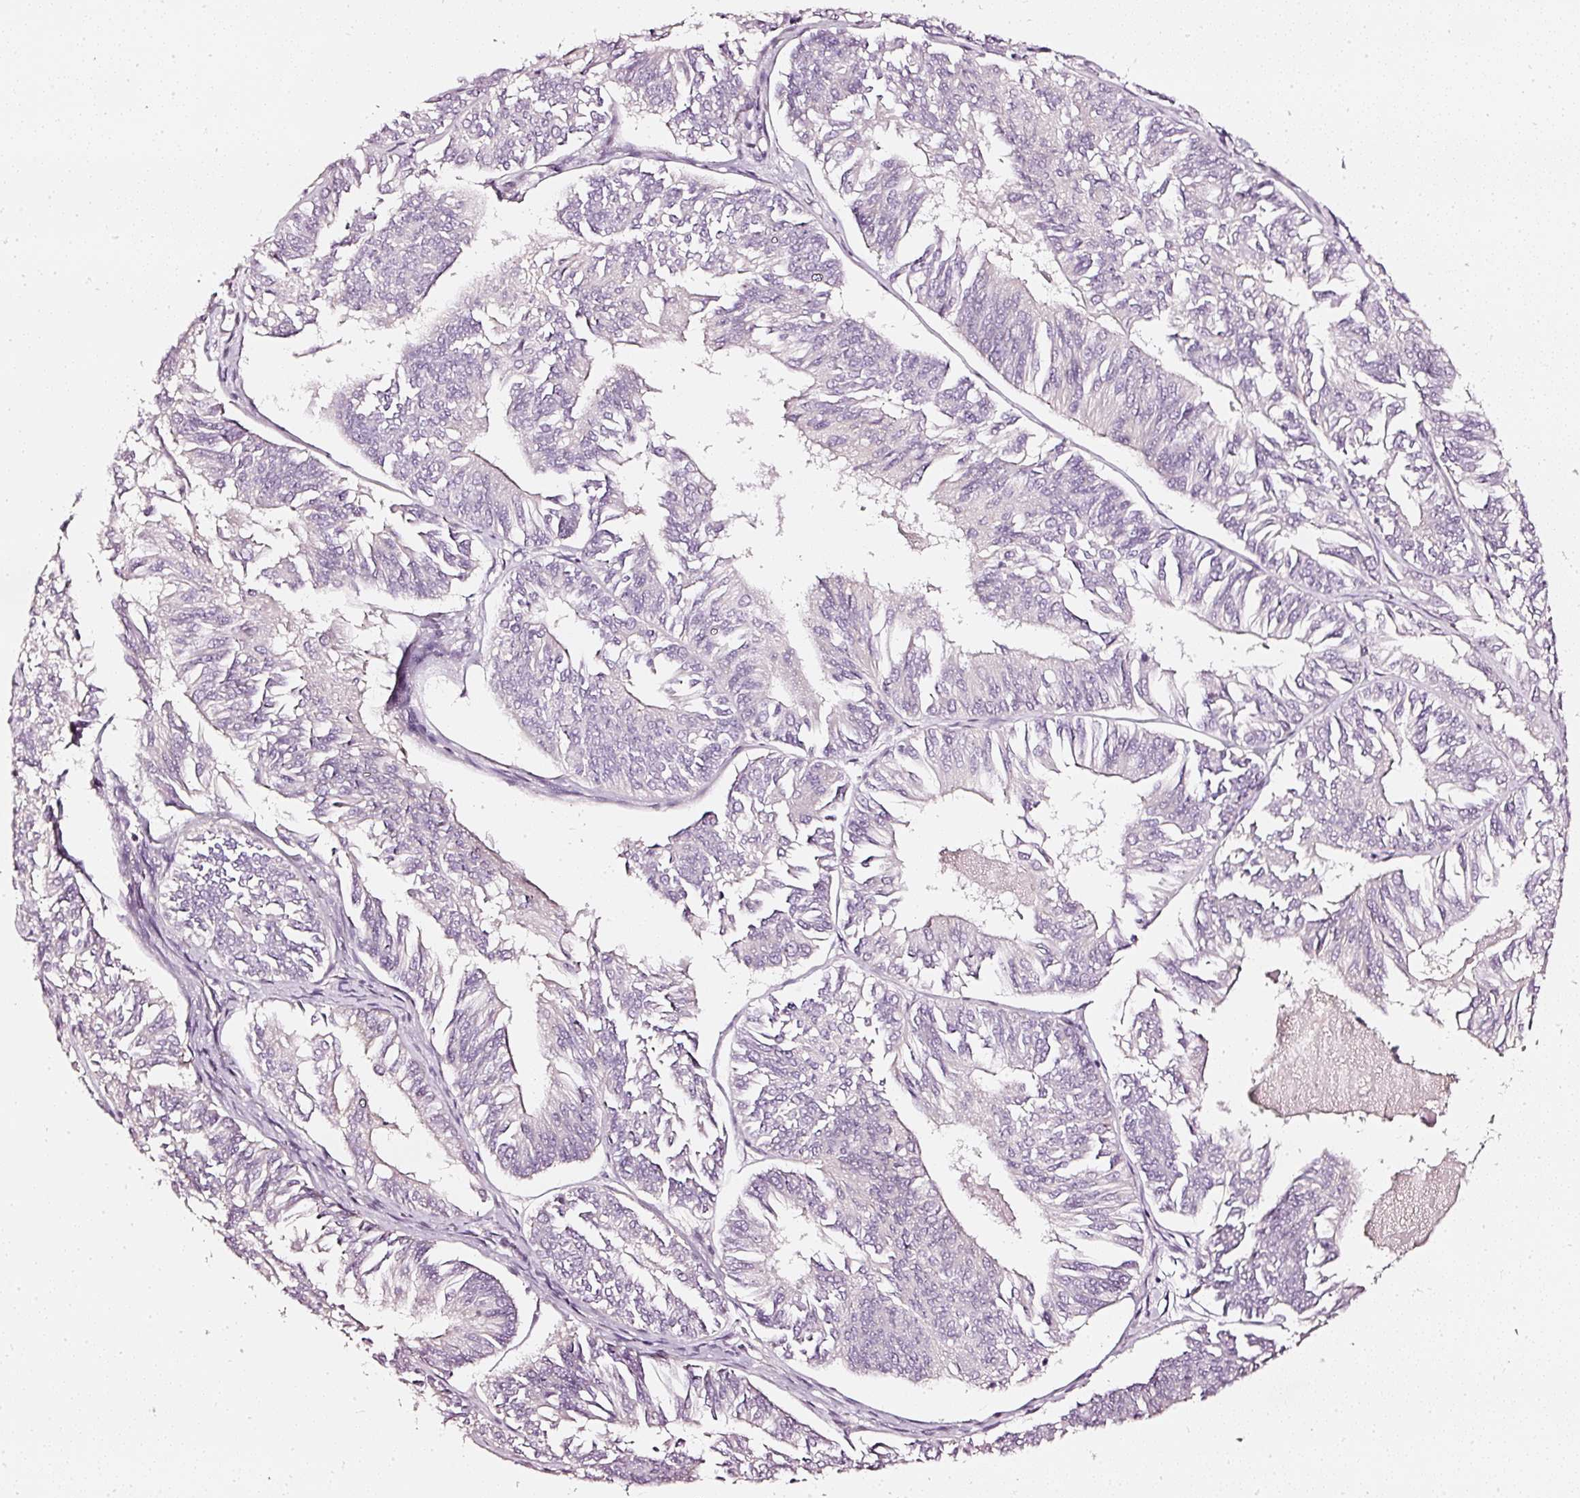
{"staining": {"intensity": "negative", "quantity": "none", "location": "none"}, "tissue": "endometrial cancer", "cell_type": "Tumor cells", "image_type": "cancer", "snomed": [{"axis": "morphology", "description": "Adenocarcinoma, NOS"}, {"axis": "topography", "description": "Endometrium"}], "caption": "Tumor cells are negative for brown protein staining in endometrial cancer (adenocarcinoma). (DAB IHC, high magnification).", "gene": "CNP", "patient": {"sex": "female", "age": 58}}